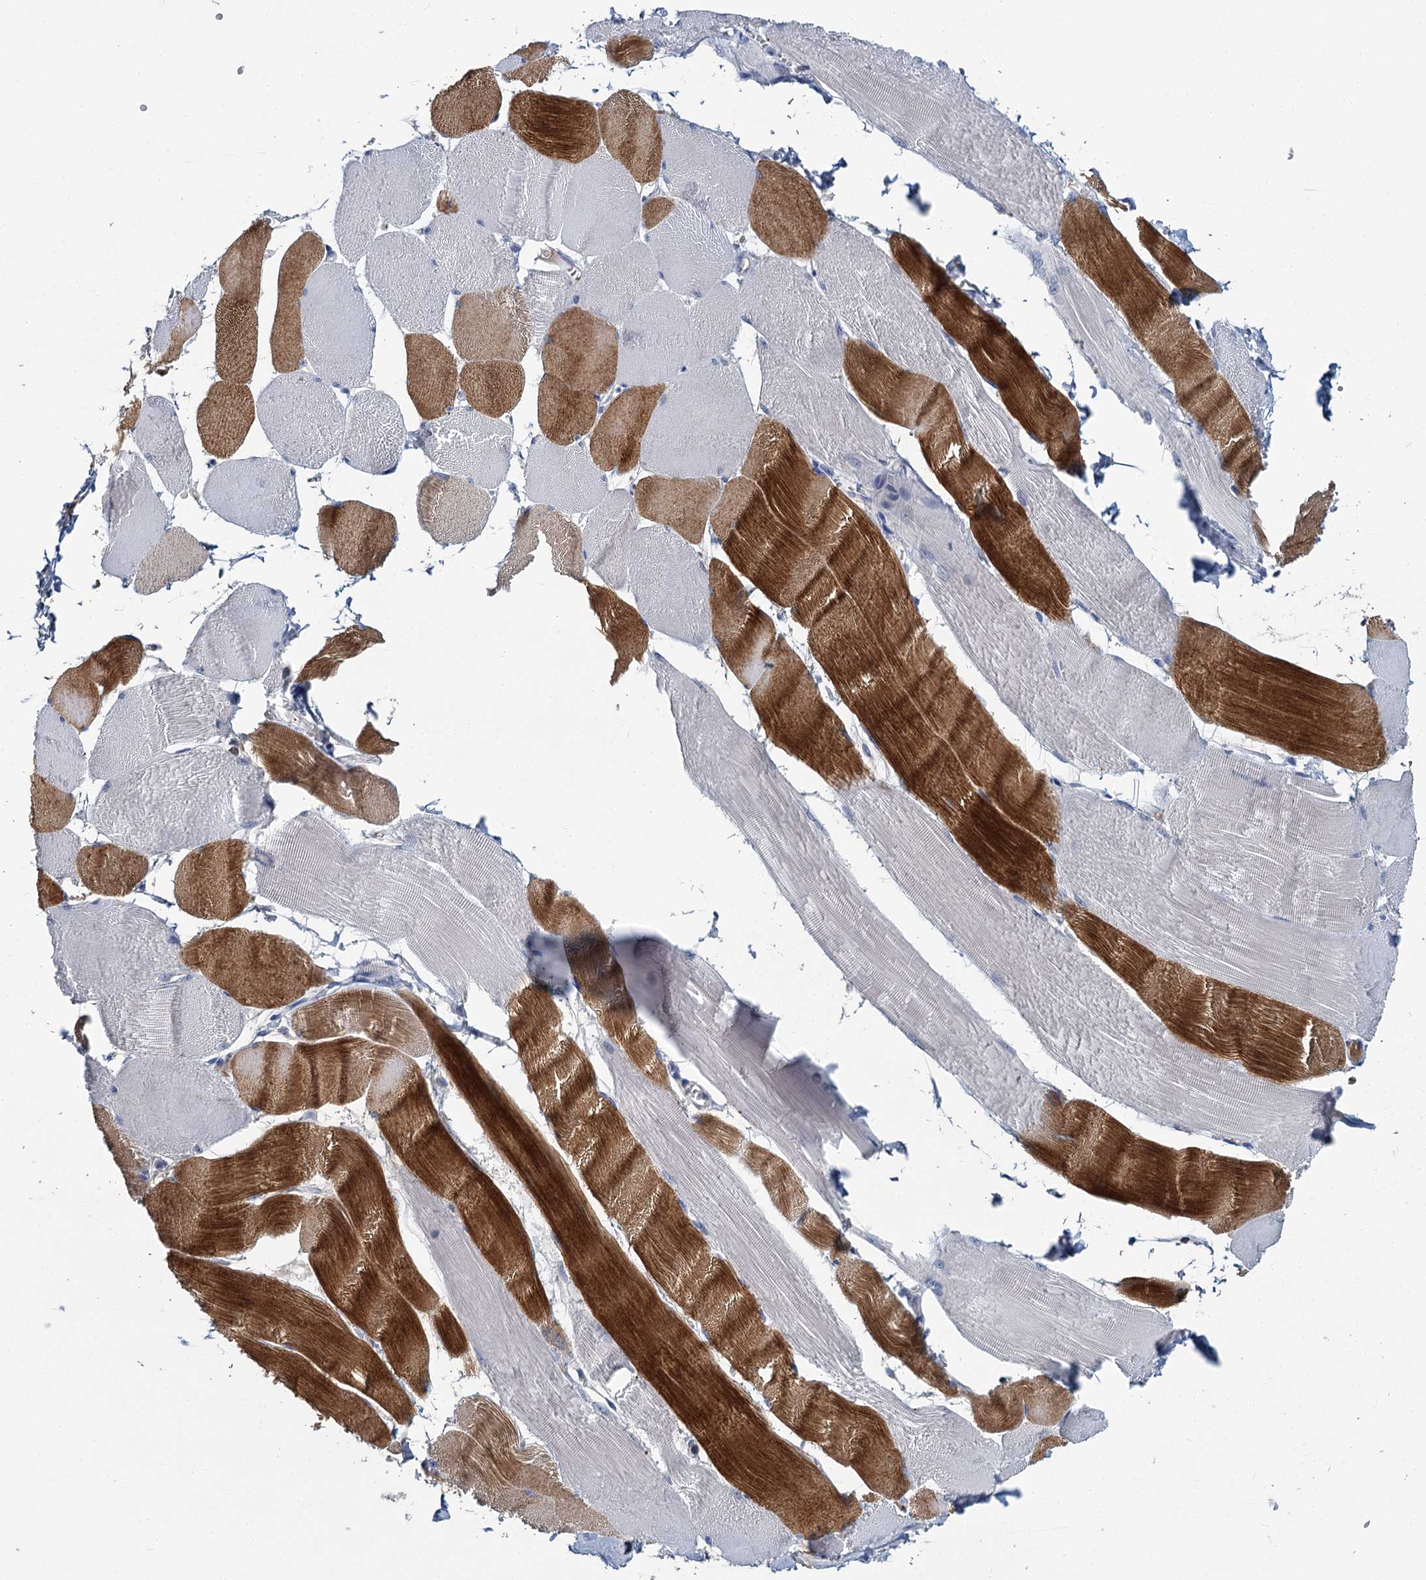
{"staining": {"intensity": "strong", "quantity": "25%-75%", "location": "cytoplasmic/membranous"}, "tissue": "skeletal muscle", "cell_type": "Myocytes", "image_type": "normal", "snomed": [{"axis": "morphology", "description": "Normal tissue, NOS"}, {"axis": "morphology", "description": "Basal cell carcinoma"}, {"axis": "topography", "description": "Skeletal muscle"}], "caption": "The image demonstrates immunohistochemical staining of normal skeletal muscle. There is strong cytoplasmic/membranous positivity is present in about 25%-75% of myocytes.", "gene": "FGFR2", "patient": {"sex": "female", "age": 64}}